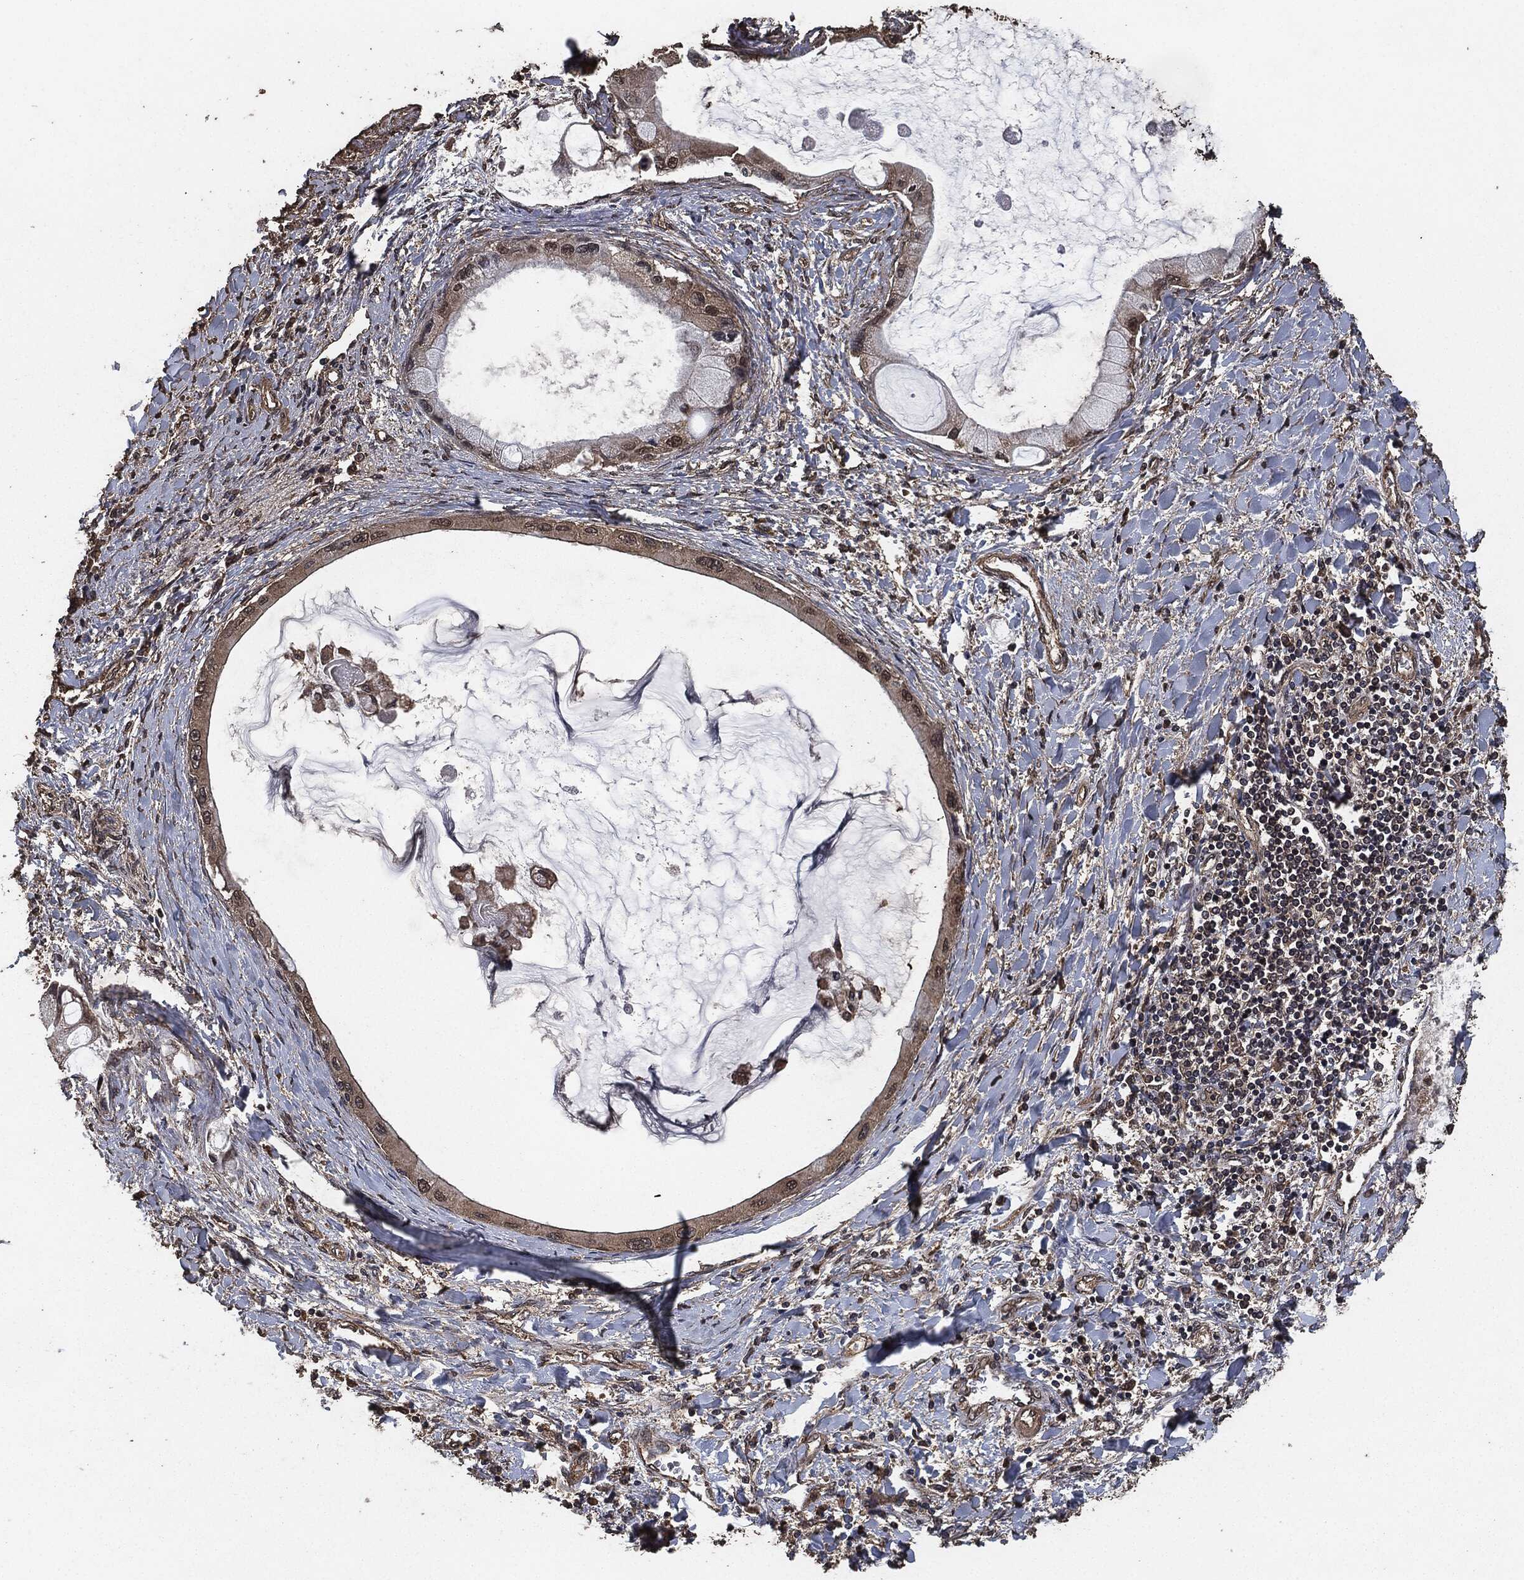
{"staining": {"intensity": "moderate", "quantity": "25%-75%", "location": "cytoplasmic/membranous"}, "tissue": "liver cancer", "cell_type": "Tumor cells", "image_type": "cancer", "snomed": [{"axis": "morphology", "description": "Cholangiocarcinoma"}, {"axis": "topography", "description": "Liver"}], "caption": "The photomicrograph shows immunohistochemical staining of liver cholangiocarcinoma. There is moderate cytoplasmic/membranous expression is present in approximately 25%-75% of tumor cells.", "gene": "AKT1S1", "patient": {"sex": "male", "age": 50}}